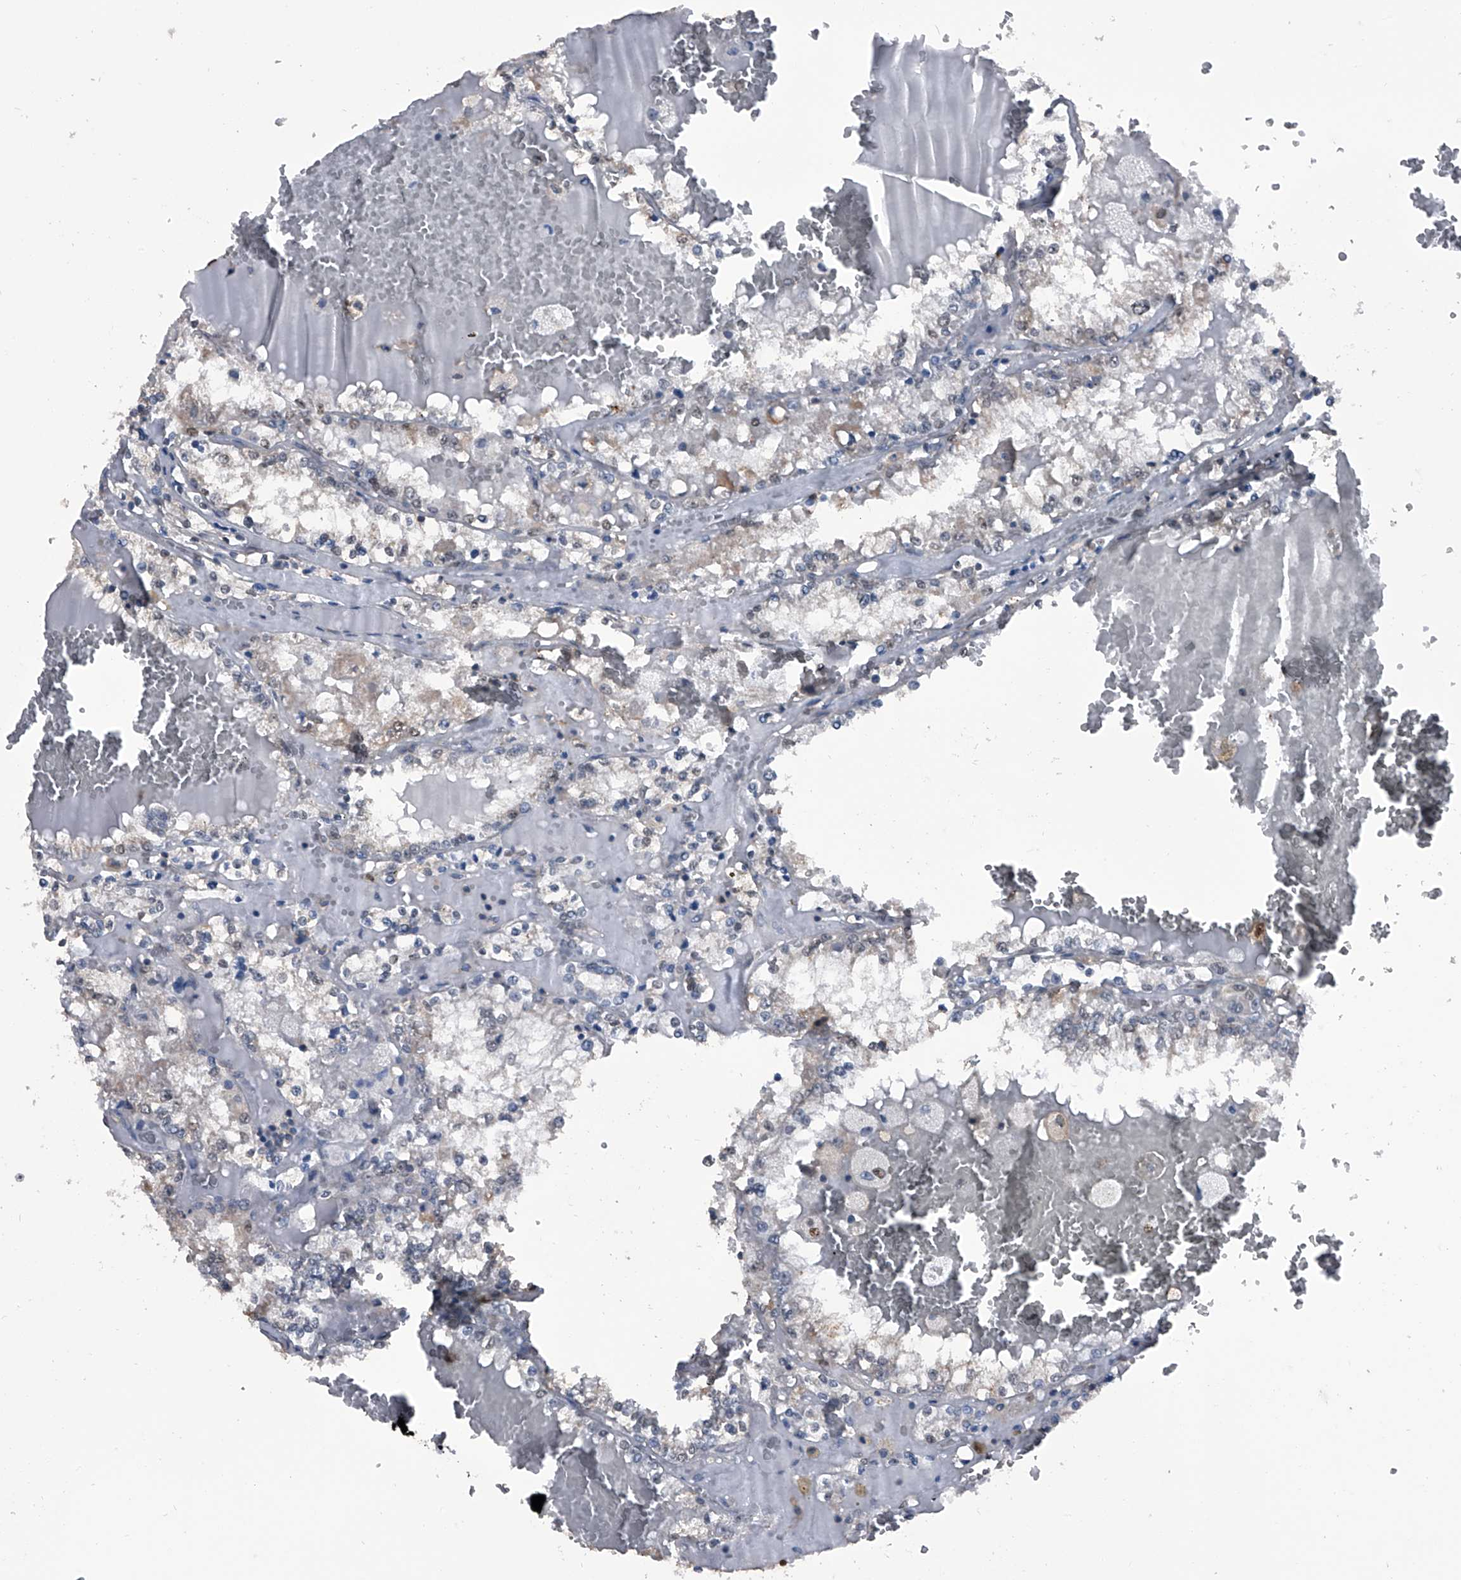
{"staining": {"intensity": "weak", "quantity": "<25%", "location": "cytoplasmic/membranous"}, "tissue": "renal cancer", "cell_type": "Tumor cells", "image_type": "cancer", "snomed": [{"axis": "morphology", "description": "Adenocarcinoma, NOS"}, {"axis": "topography", "description": "Kidney"}], "caption": "High power microscopy histopathology image of an immunohistochemistry (IHC) image of renal cancer (adenocarcinoma), revealing no significant positivity in tumor cells.", "gene": "PIP5K1A", "patient": {"sex": "female", "age": 56}}